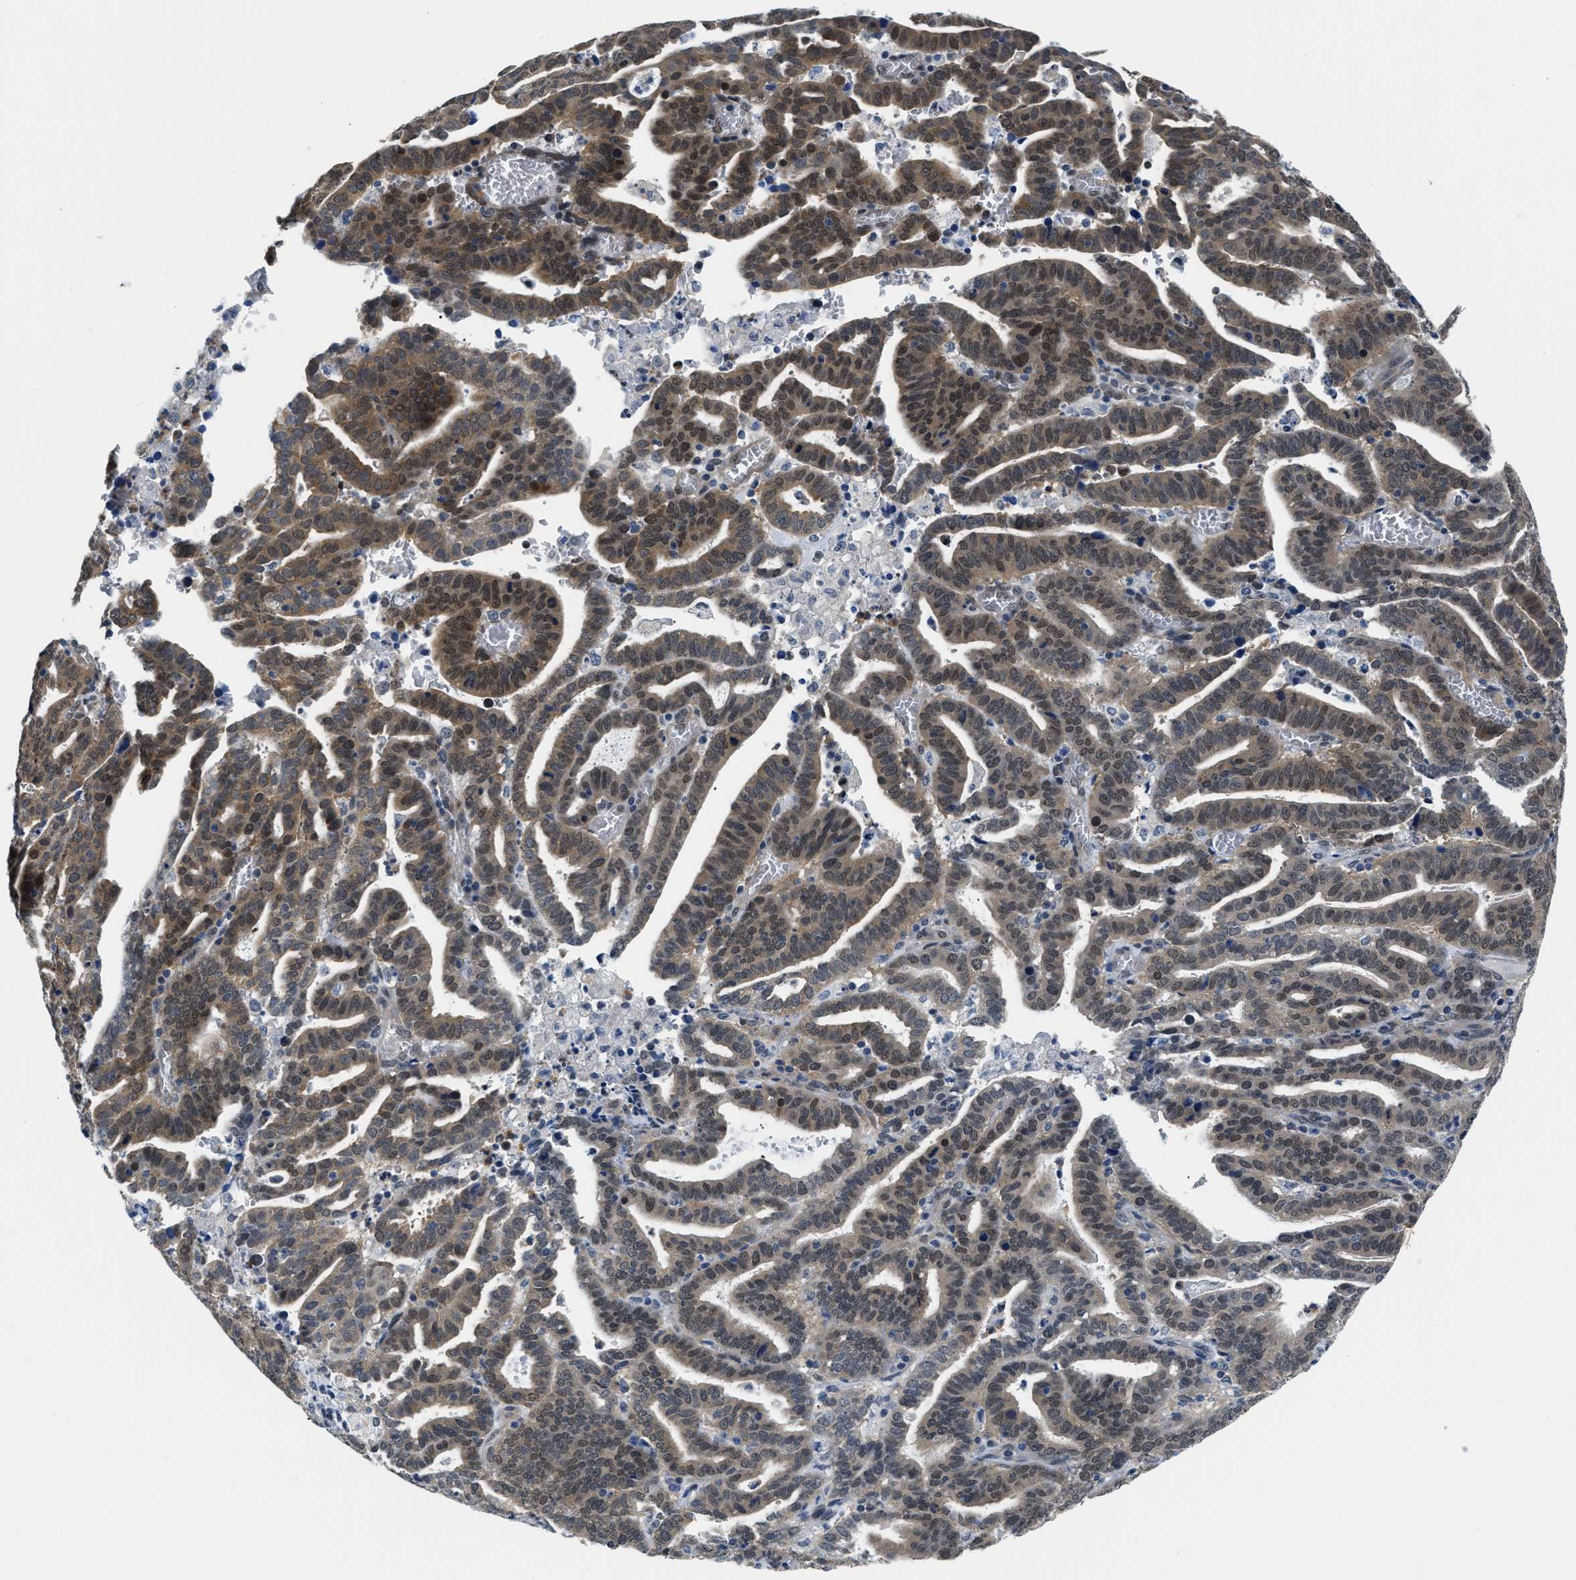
{"staining": {"intensity": "weak", "quantity": ">75%", "location": "cytoplasmic/membranous,nuclear"}, "tissue": "endometrial cancer", "cell_type": "Tumor cells", "image_type": "cancer", "snomed": [{"axis": "morphology", "description": "Adenocarcinoma, NOS"}, {"axis": "topography", "description": "Uterus"}], "caption": "Protein staining of adenocarcinoma (endometrial) tissue exhibits weak cytoplasmic/membranous and nuclear staining in about >75% of tumor cells.", "gene": "SMAD4", "patient": {"sex": "female", "age": 83}}